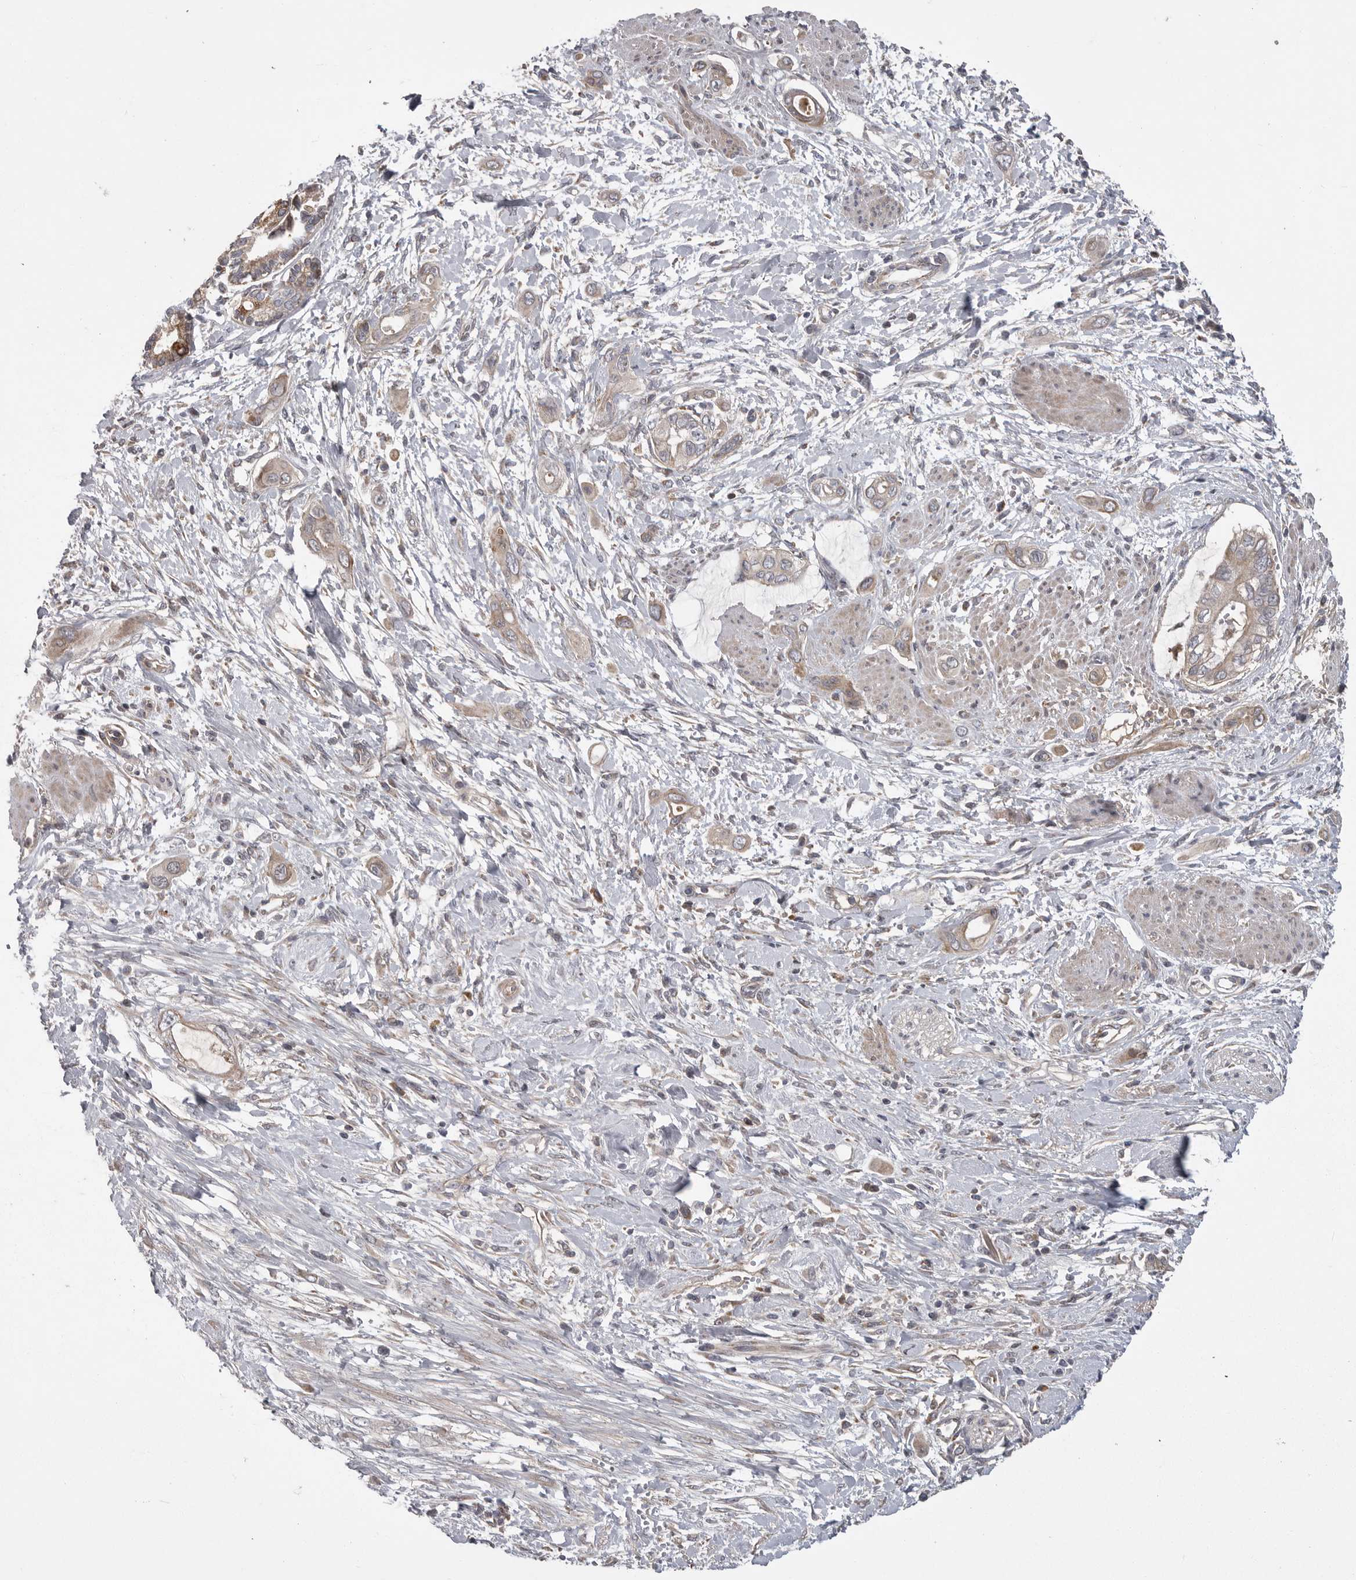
{"staining": {"intensity": "weak", "quantity": "25%-75%", "location": "cytoplasmic/membranous"}, "tissue": "pancreatic cancer", "cell_type": "Tumor cells", "image_type": "cancer", "snomed": [{"axis": "morphology", "description": "Adenocarcinoma, NOS"}, {"axis": "topography", "description": "Pancreas"}], "caption": "Pancreatic adenocarcinoma stained with a protein marker reveals weak staining in tumor cells.", "gene": "CRP", "patient": {"sex": "male", "age": 59}}